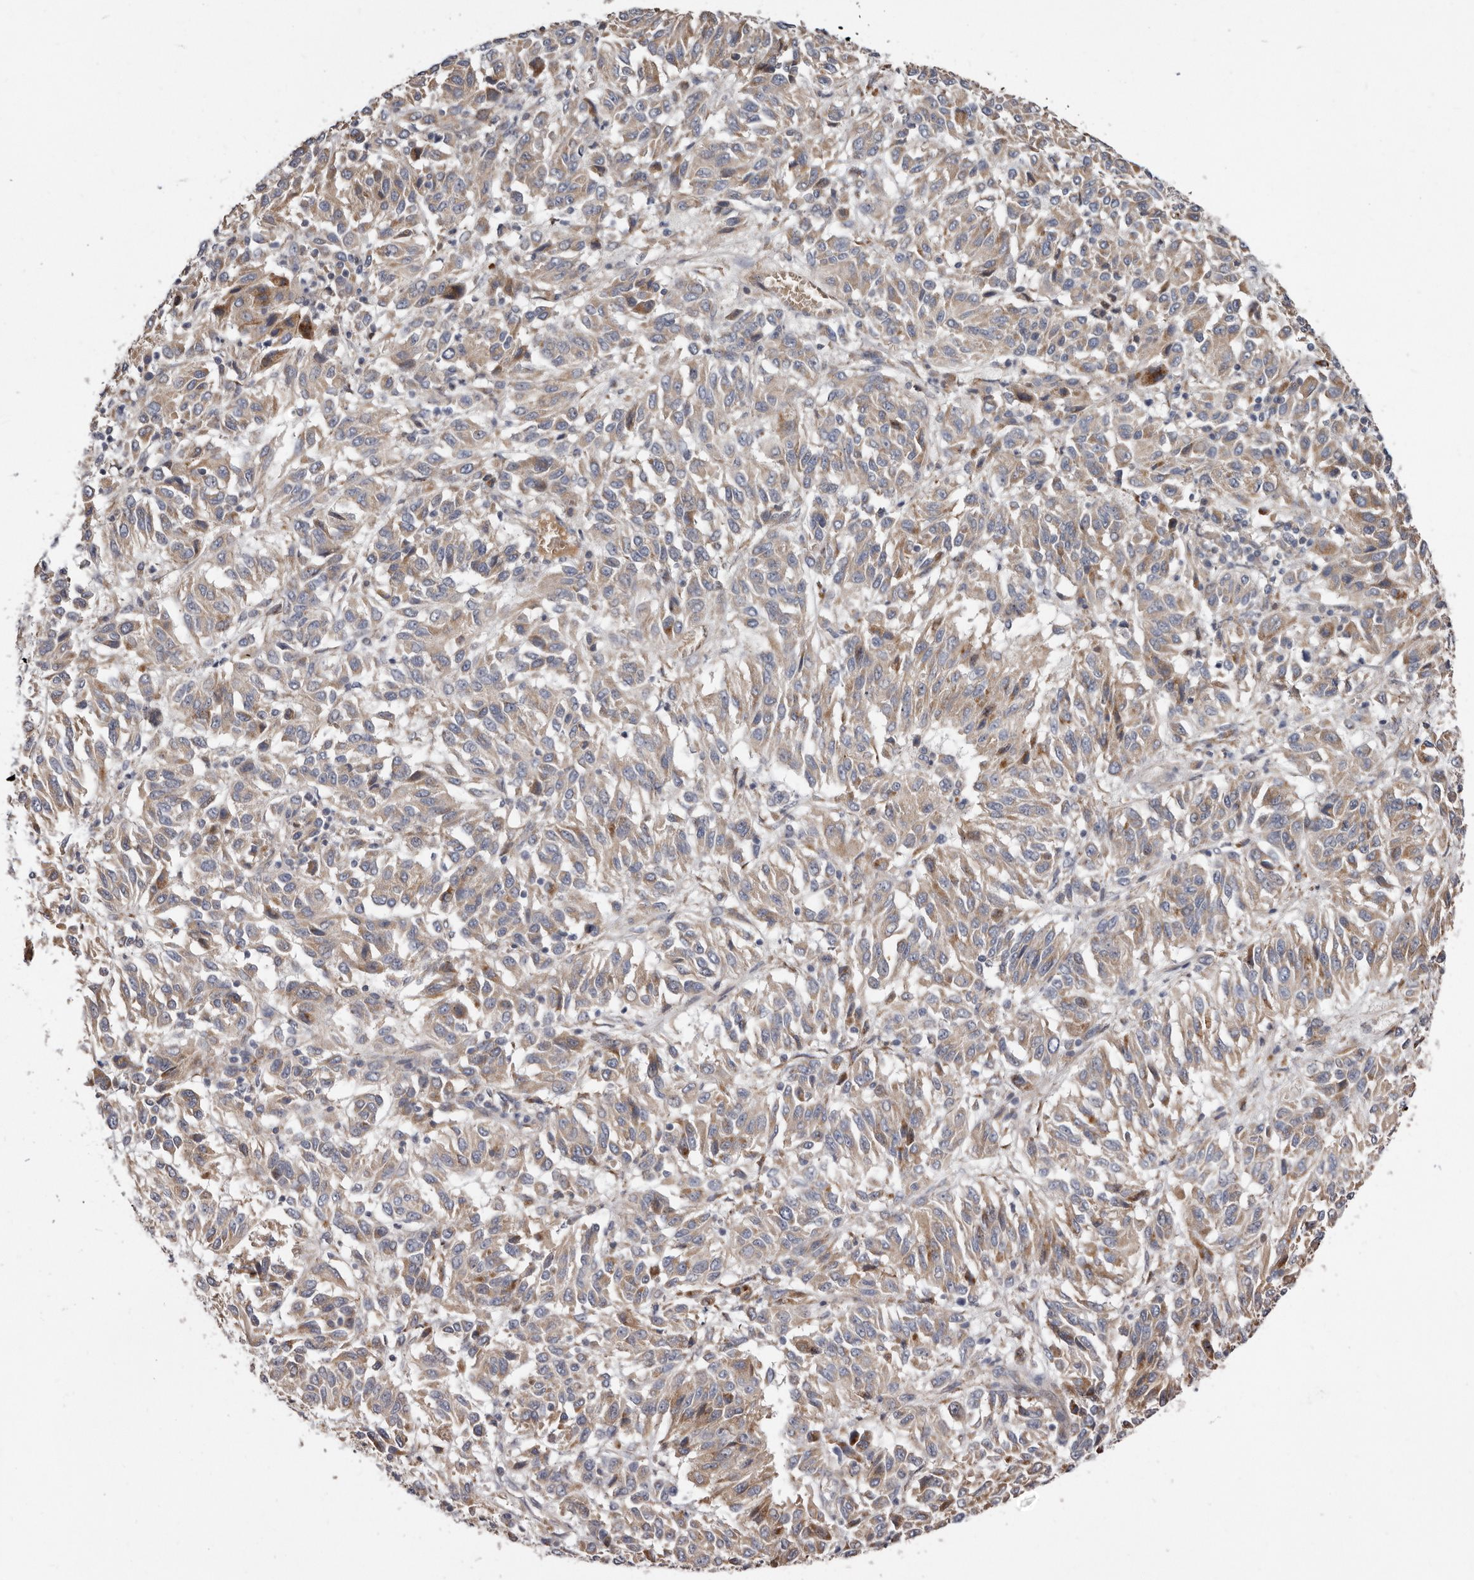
{"staining": {"intensity": "weak", "quantity": ">75%", "location": "cytoplasmic/membranous"}, "tissue": "melanoma", "cell_type": "Tumor cells", "image_type": "cancer", "snomed": [{"axis": "morphology", "description": "Malignant melanoma, Metastatic site"}, {"axis": "topography", "description": "Lung"}], "caption": "Immunohistochemistry (IHC) of malignant melanoma (metastatic site) shows low levels of weak cytoplasmic/membranous positivity in approximately >75% of tumor cells.", "gene": "ASIC5", "patient": {"sex": "male", "age": 64}}